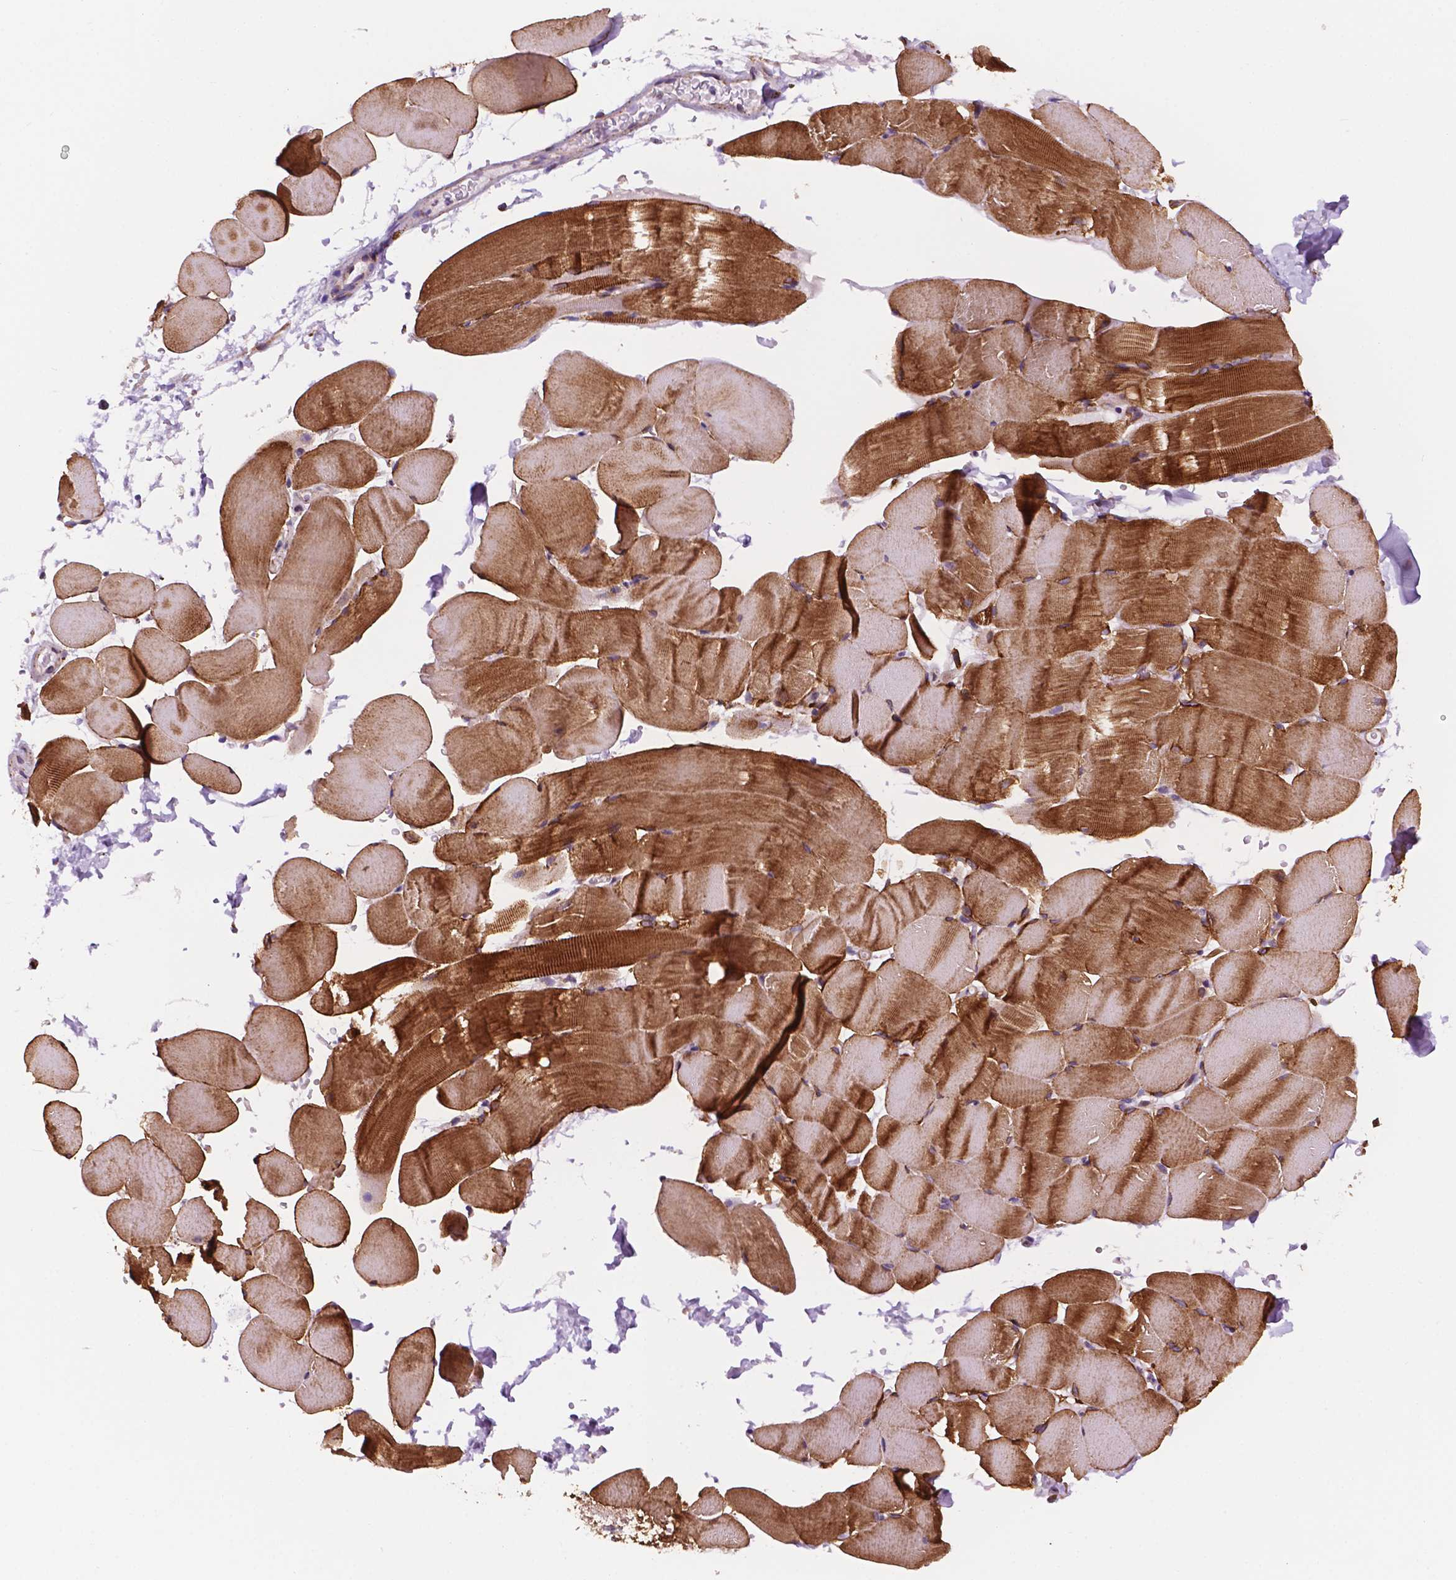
{"staining": {"intensity": "moderate", "quantity": ">75%", "location": "cytoplasmic/membranous"}, "tissue": "skeletal muscle", "cell_type": "Myocytes", "image_type": "normal", "snomed": [{"axis": "morphology", "description": "Normal tissue, NOS"}, {"axis": "topography", "description": "Skeletal muscle"}], "caption": "IHC of unremarkable skeletal muscle exhibits medium levels of moderate cytoplasmic/membranous positivity in about >75% of myocytes. The protein is shown in brown color, while the nuclei are stained blue.", "gene": "GEMIN4", "patient": {"sex": "female", "age": 37}}